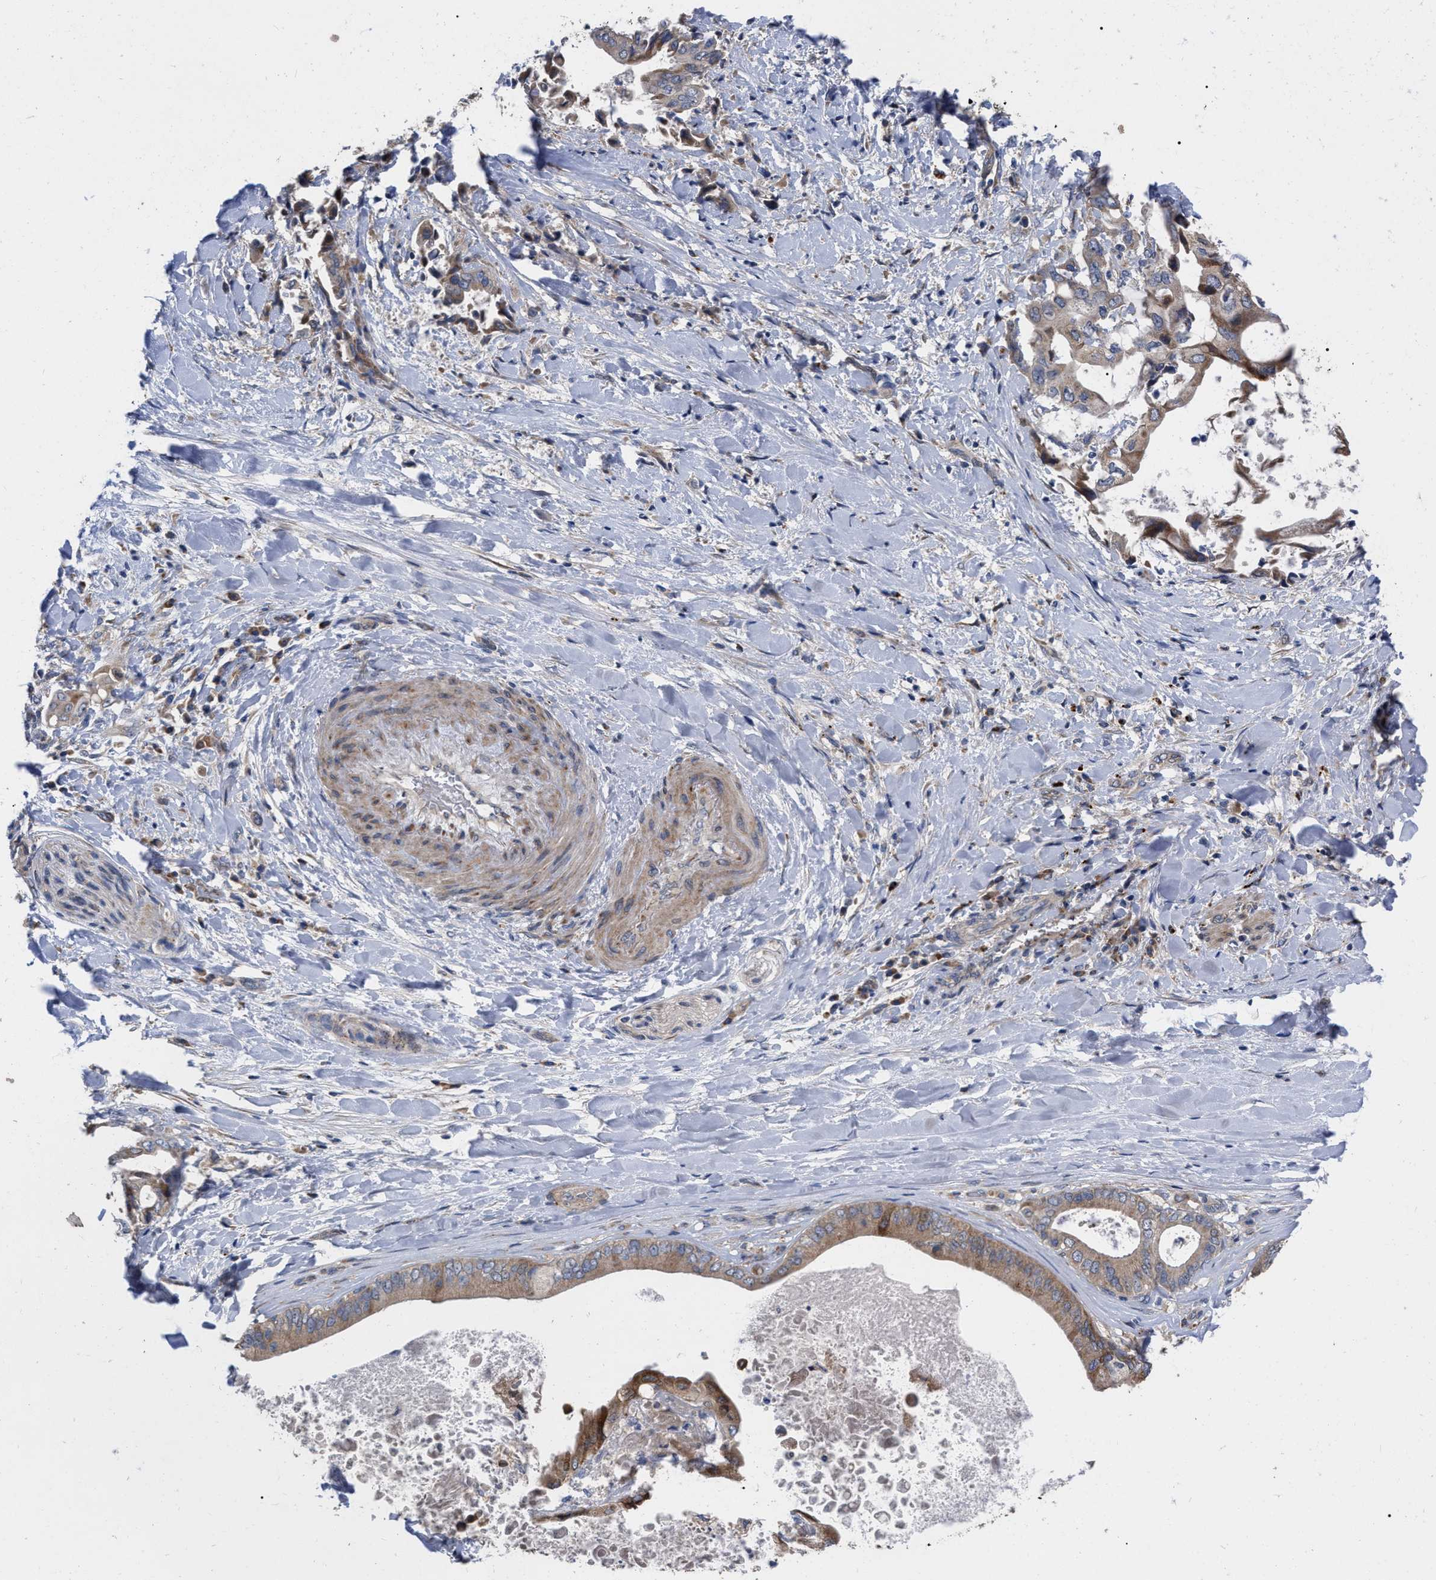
{"staining": {"intensity": "moderate", "quantity": ">75%", "location": "cytoplasmic/membranous"}, "tissue": "liver cancer", "cell_type": "Tumor cells", "image_type": "cancer", "snomed": [{"axis": "morphology", "description": "Cholangiocarcinoma"}, {"axis": "topography", "description": "Liver"}], "caption": "Immunohistochemical staining of human liver cholangiocarcinoma exhibits moderate cytoplasmic/membranous protein positivity in about >75% of tumor cells.", "gene": "MLST8", "patient": {"sex": "male", "age": 58}}